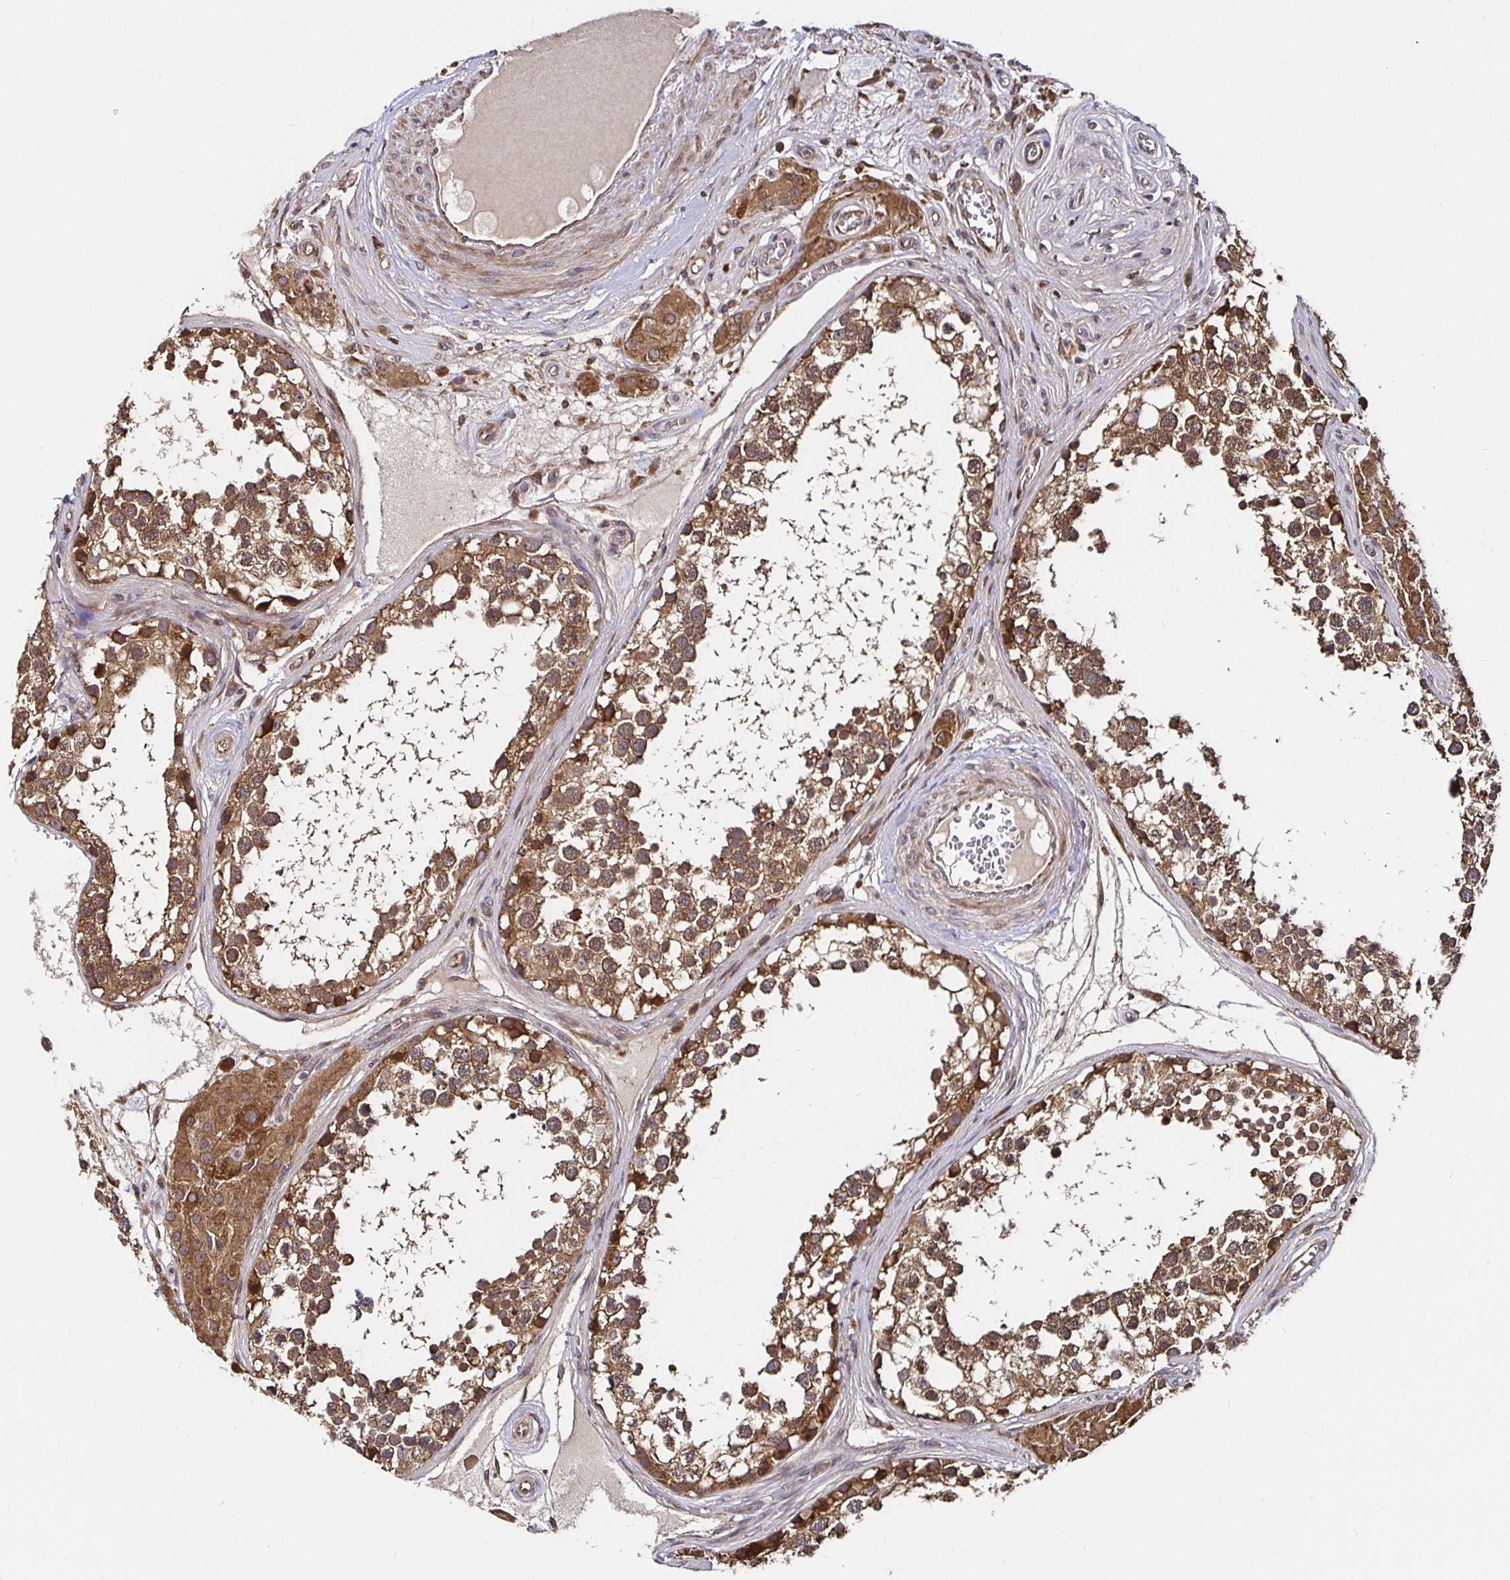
{"staining": {"intensity": "moderate", "quantity": ">75%", "location": "cytoplasmic/membranous"}, "tissue": "testis", "cell_type": "Cells in seminiferous ducts", "image_type": "normal", "snomed": [{"axis": "morphology", "description": "Normal tissue, NOS"}, {"axis": "morphology", "description": "Seminoma, NOS"}, {"axis": "topography", "description": "Testis"}], "caption": "A brown stain highlights moderate cytoplasmic/membranous positivity of a protein in cells in seminiferous ducts of normal testis. (IHC, brightfield microscopy, high magnification).", "gene": "MLST8", "patient": {"sex": "male", "age": 65}}